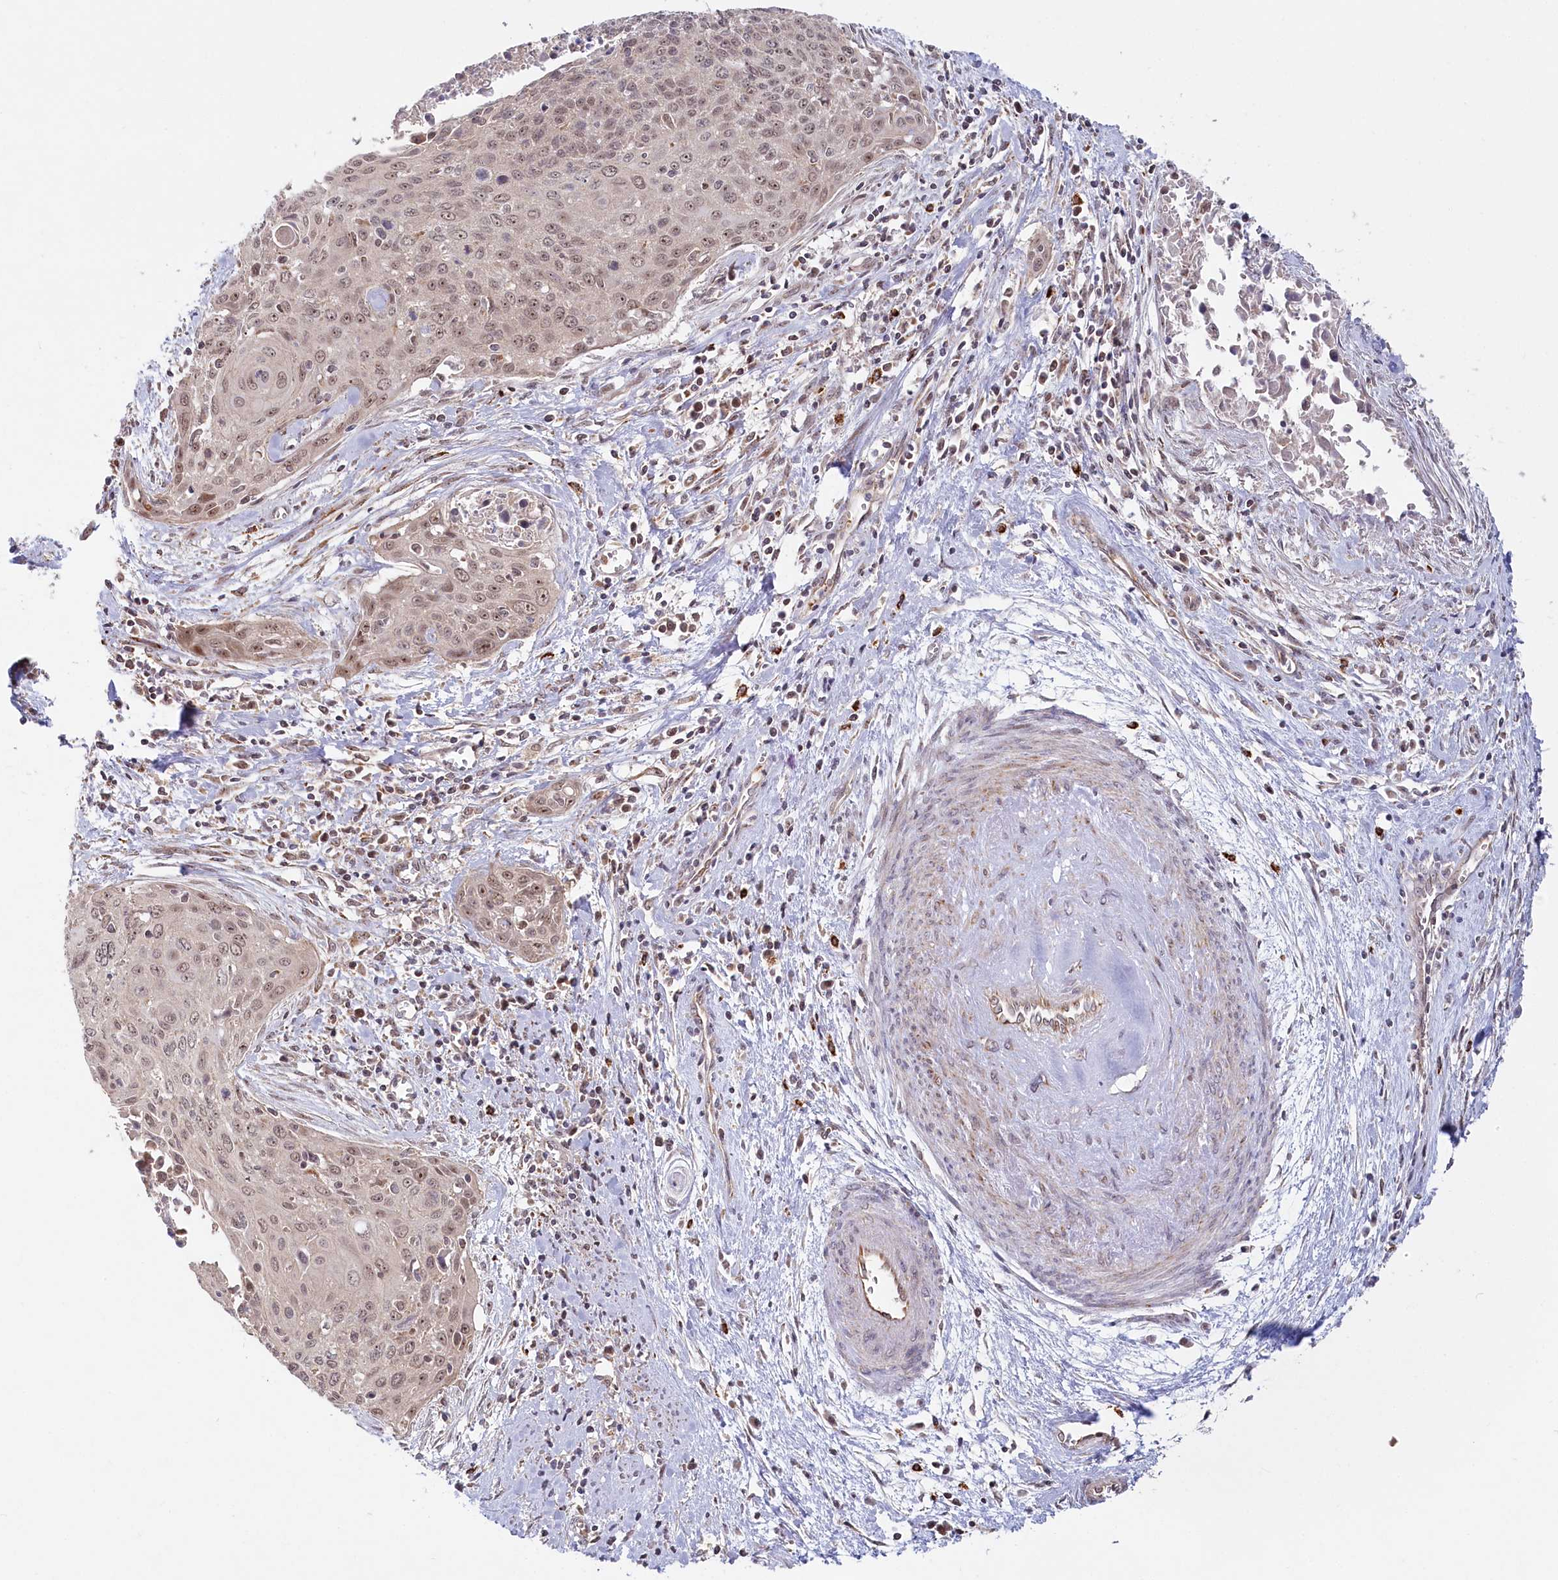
{"staining": {"intensity": "moderate", "quantity": ">75%", "location": "nuclear"}, "tissue": "cervical cancer", "cell_type": "Tumor cells", "image_type": "cancer", "snomed": [{"axis": "morphology", "description": "Squamous cell carcinoma, NOS"}, {"axis": "topography", "description": "Cervix"}], "caption": "Cervical squamous cell carcinoma tissue demonstrates moderate nuclear expression in approximately >75% of tumor cells", "gene": "RTN4IP1", "patient": {"sex": "female", "age": 55}}